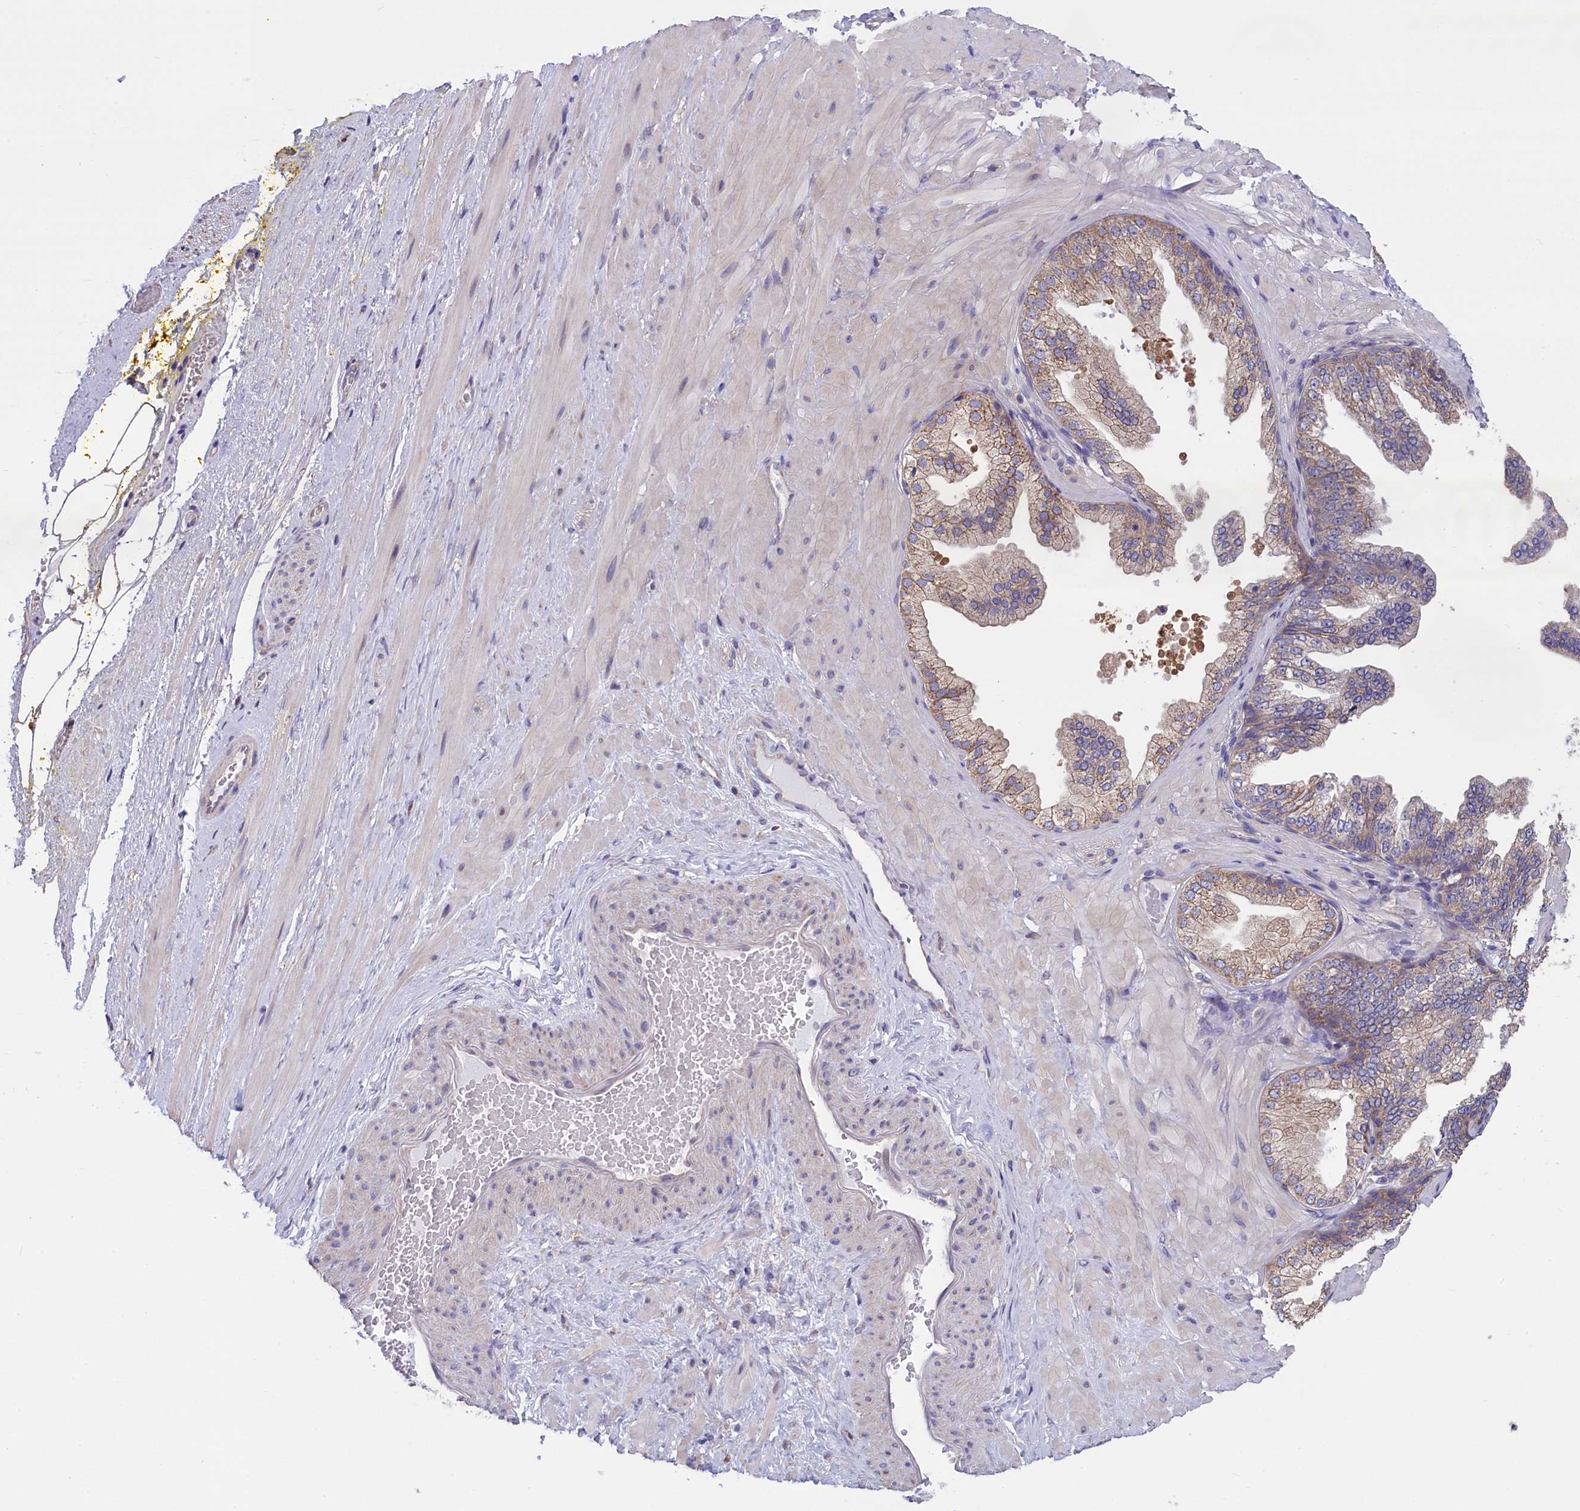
{"staining": {"intensity": "negative", "quantity": "none", "location": "none"}, "tissue": "adipose tissue", "cell_type": "Adipocytes", "image_type": "normal", "snomed": [{"axis": "morphology", "description": "Normal tissue, NOS"}, {"axis": "morphology", "description": "Adenocarcinoma, Low grade"}, {"axis": "topography", "description": "Prostate"}, {"axis": "topography", "description": "Peripheral nerve tissue"}], "caption": "High power microscopy histopathology image of an immunohistochemistry histopathology image of benign adipose tissue, revealing no significant staining in adipocytes. (DAB (3,3'-diaminobenzidine) immunohistochemistry with hematoxylin counter stain).", "gene": "CYP2U1", "patient": {"sex": "male", "age": 63}}